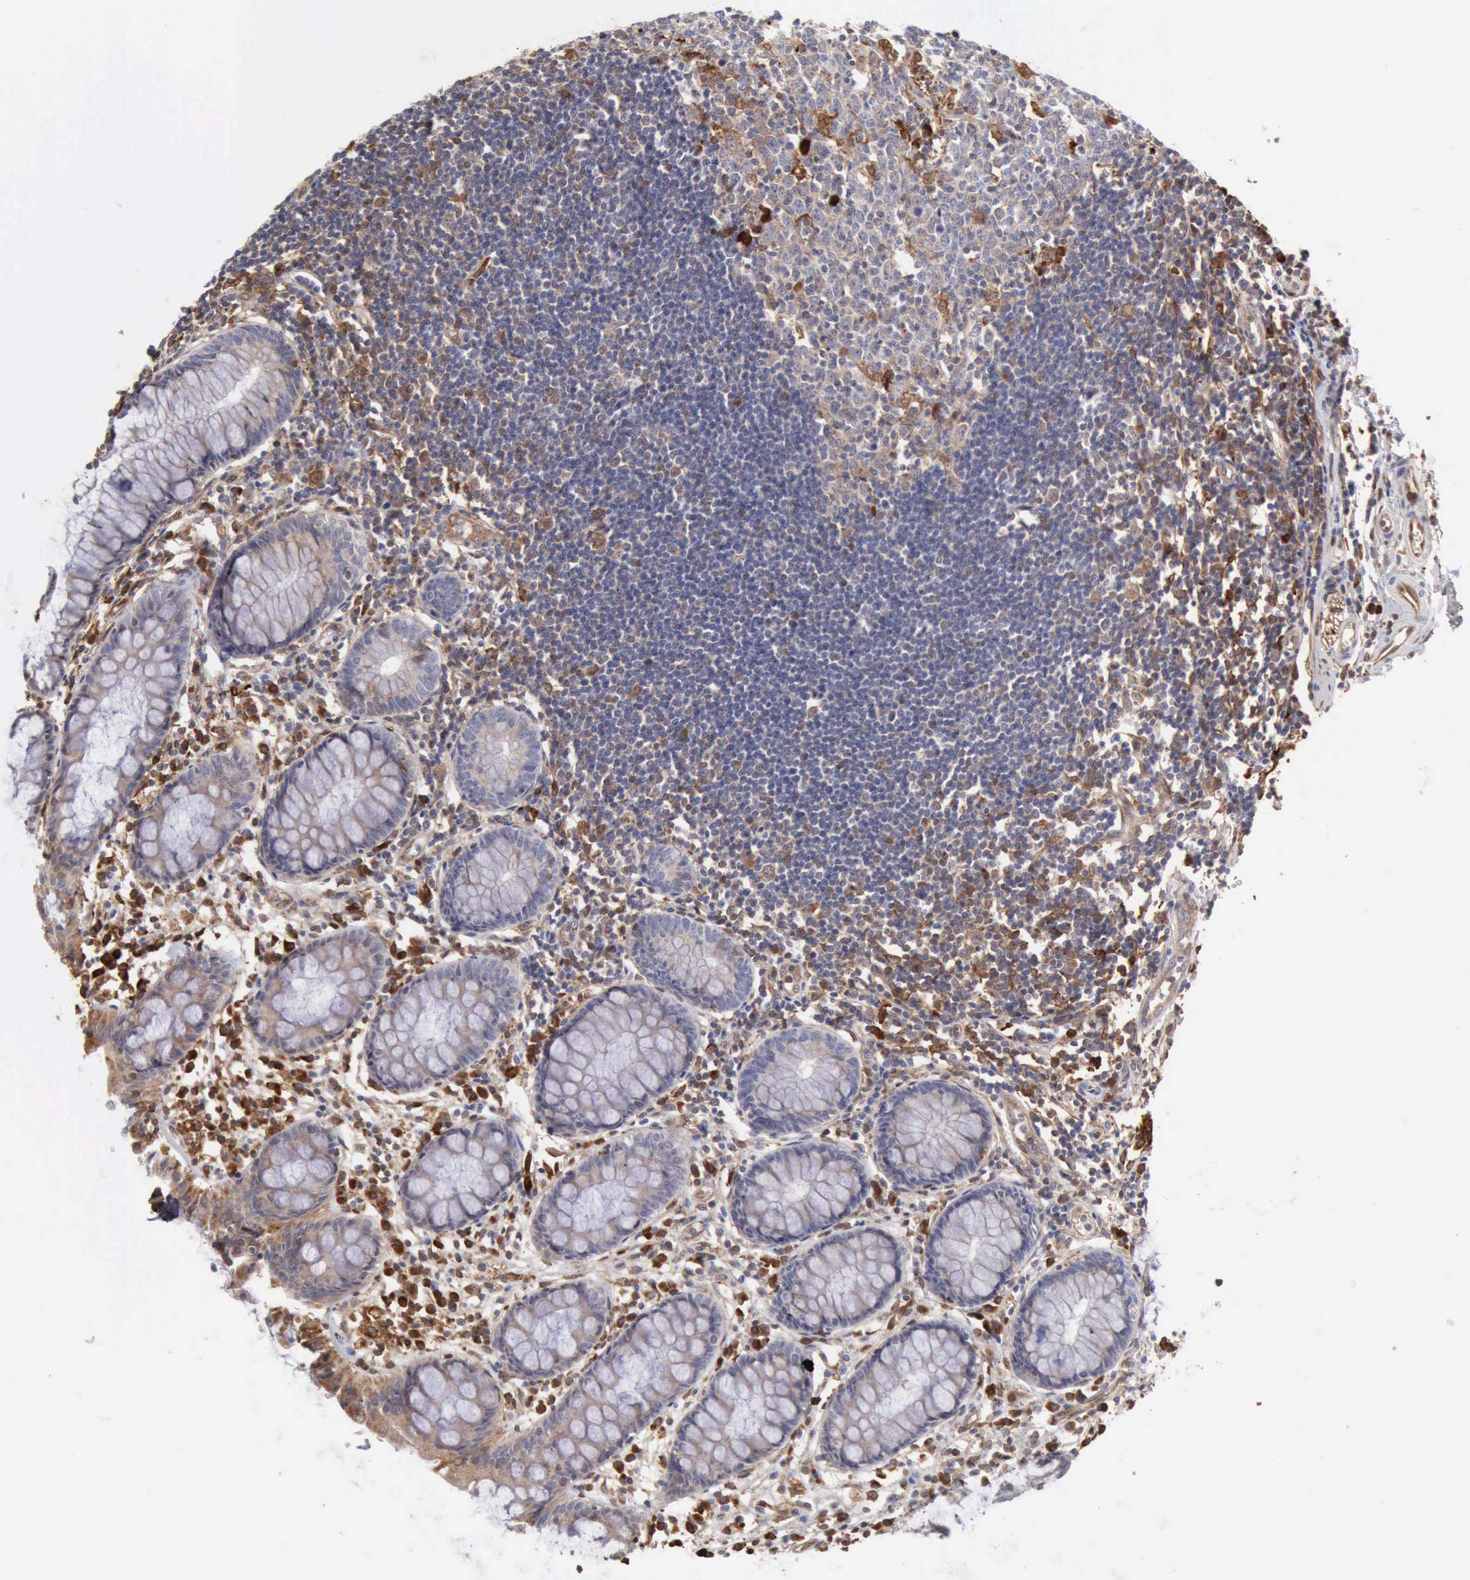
{"staining": {"intensity": "weak", "quantity": "25%-75%", "location": "cytoplasmic/membranous"}, "tissue": "rectum", "cell_type": "Glandular cells", "image_type": "normal", "snomed": [{"axis": "morphology", "description": "Normal tissue, NOS"}, {"axis": "topography", "description": "Rectum"}], "caption": "The image shows immunohistochemical staining of benign rectum. There is weak cytoplasmic/membranous positivity is identified in approximately 25%-75% of glandular cells. (DAB (3,3'-diaminobenzidine) IHC, brown staining for protein, blue staining for nuclei).", "gene": "APOL2", "patient": {"sex": "female", "age": 66}}